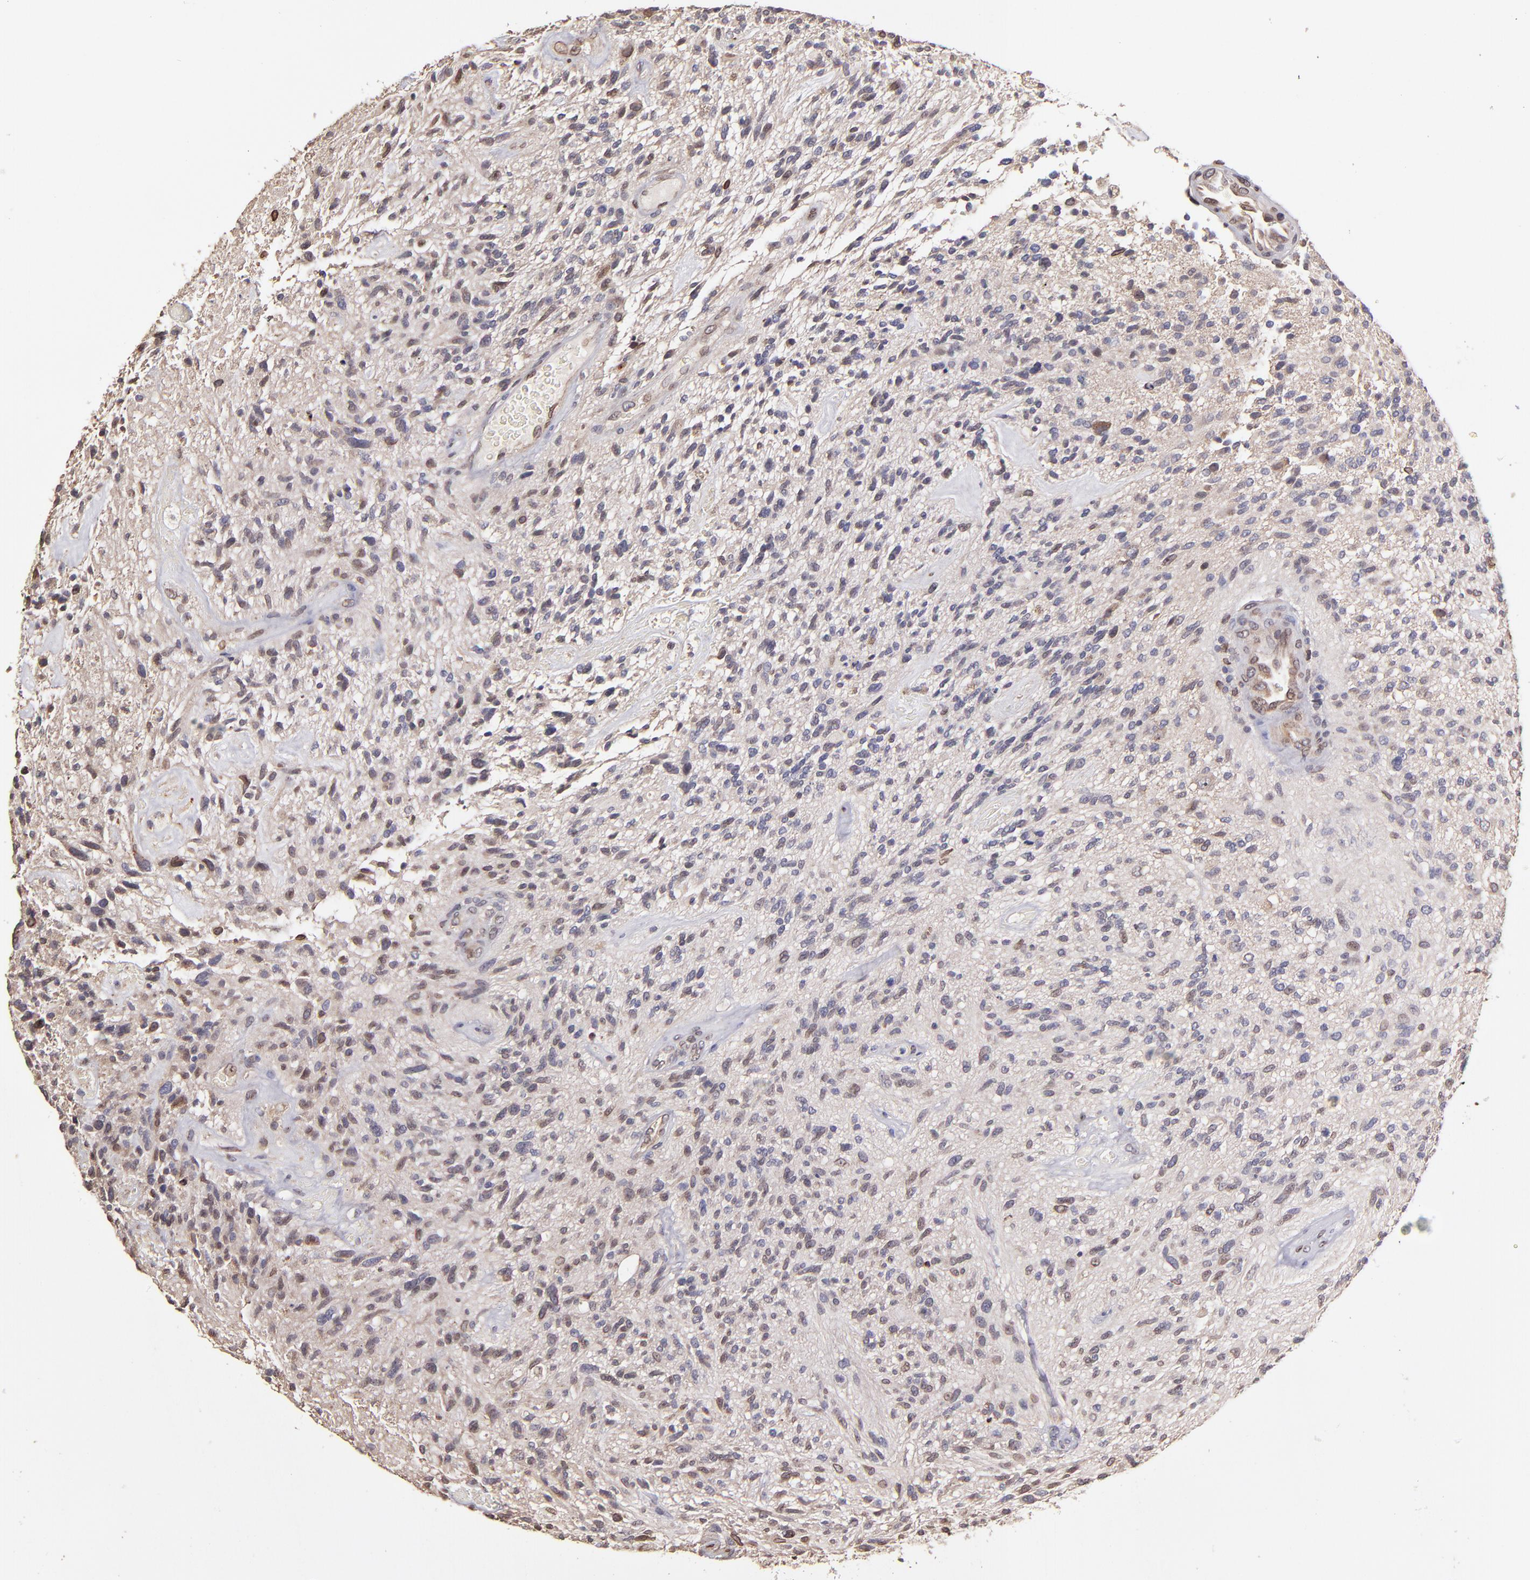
{"staining": {"intensity": "weak", "quantity": "<25%", "location": "cytoplasmic/membranous,nuclear"}, "tissue": "glioma", "cell_type": "Tumor cells", "image_type": "cancer", "snomed": [{"axis": "morphology", "description": "Normal tissue, NOS"}, {"axis": "morphology", "description": "Glioma, malignant, High grade"}, {"axis": "topography", "description": "Cerebral cortex"}], "caption": "Histopathology image shows no significant protein positivity in tumor cells of malignant glioma (high-grade).", "gene": "PUM3", "patient": {"sex": "male", "age": 75}}